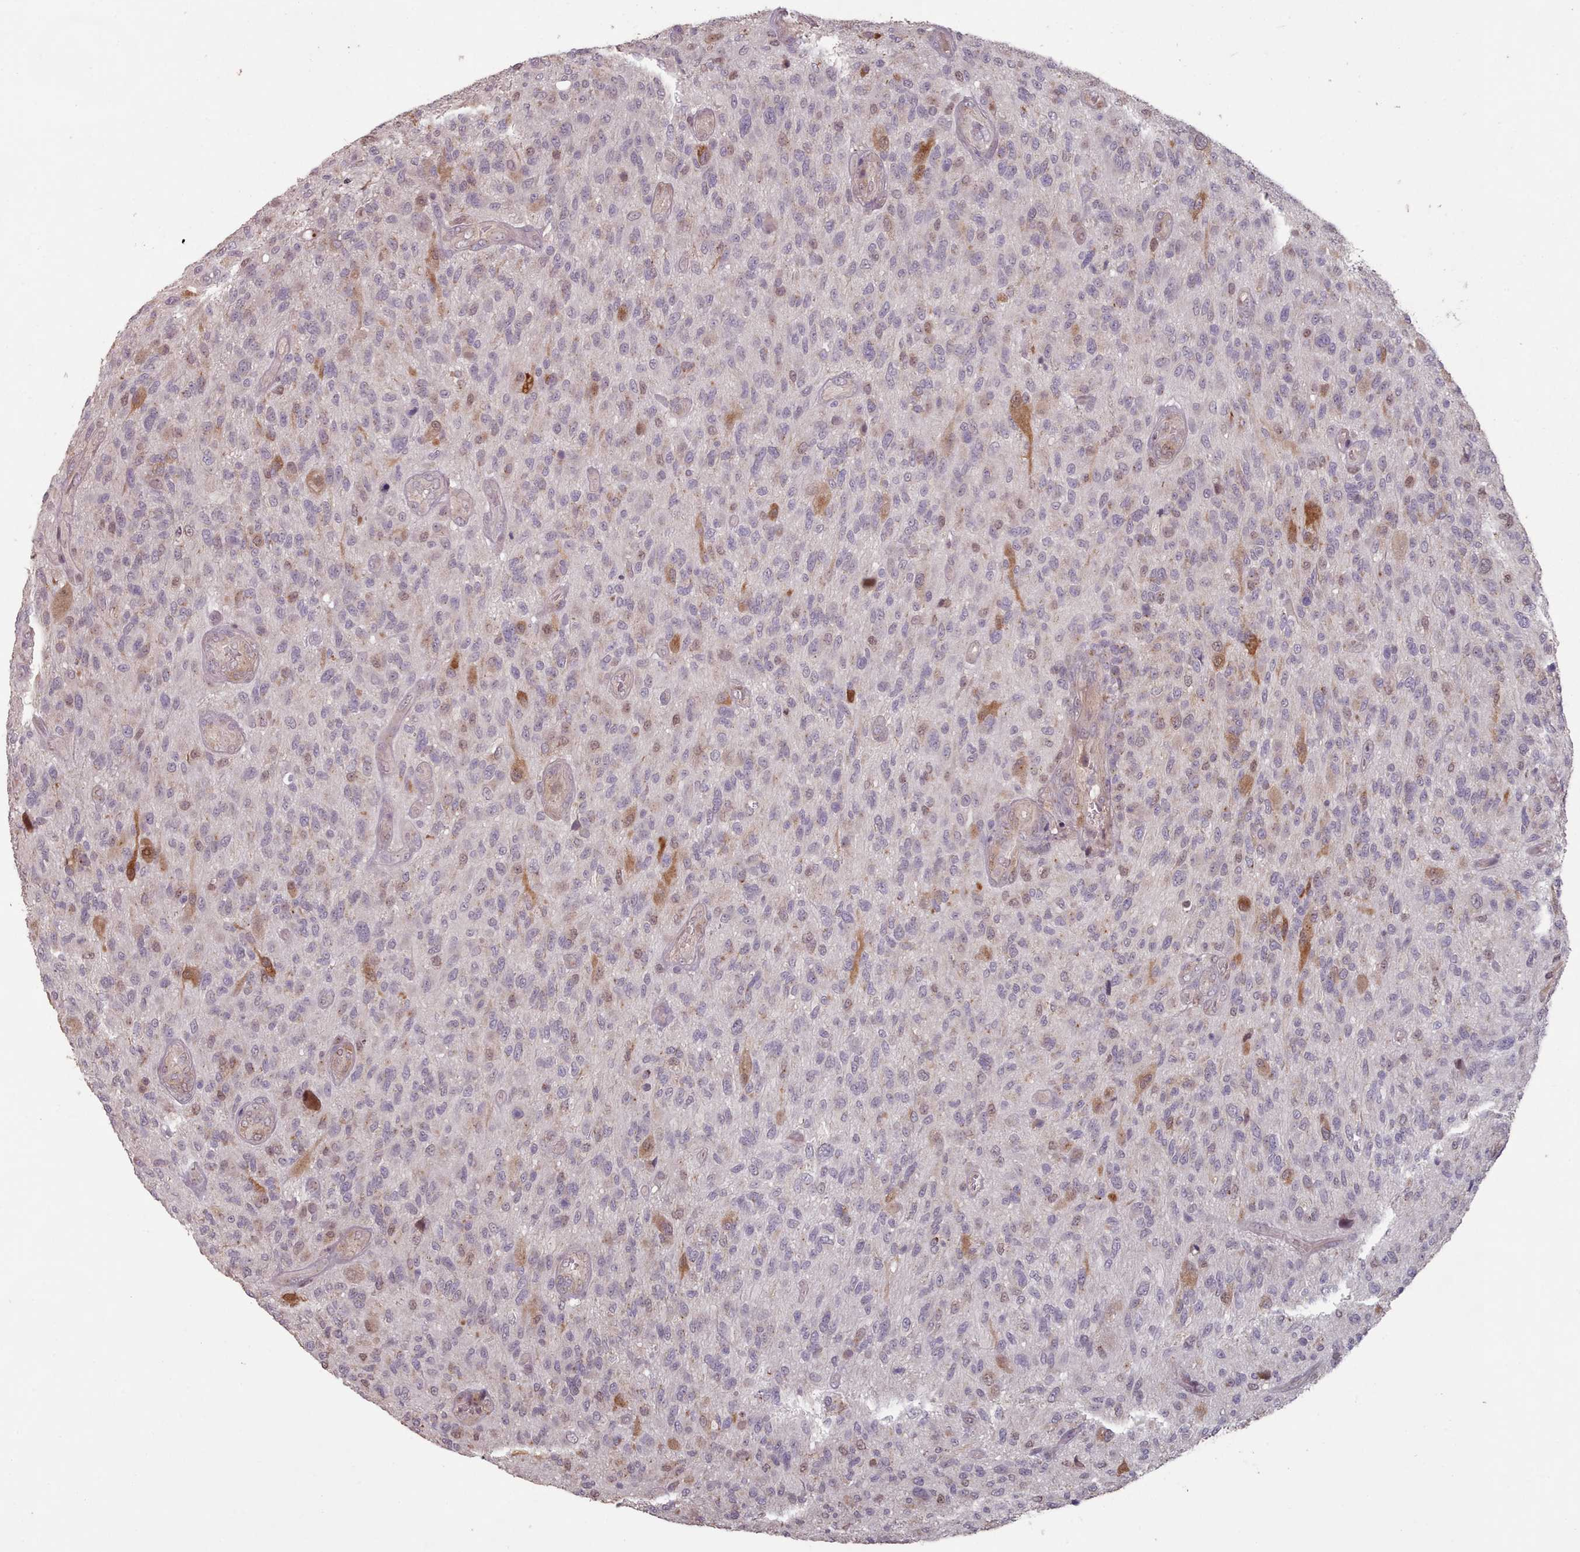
{"staining": {"intensity": "moderate", "quantity": "<25%", "location": "cytoplasmic/membranous,nuclear"}, "tissue": "glioma", "cell_type": "Tumor cells", "image_type": "cancer", "snomed": [{"axis": "morphology", "description": "Glioma, malignant, High grade"}, {"axis": "topography", "description": "Brain"}], "caption": "Immunohistochemical staining of human high-grade glioma (malignant) reveals low levels of moderate cytoplasmic/membranous and nuclear staining in approximately <25% of tumor cells. (IHC, brightfield microscopy, high magnification).", "gene": "ERCC6L", "patient": {"sex": "male", "age": 47}}